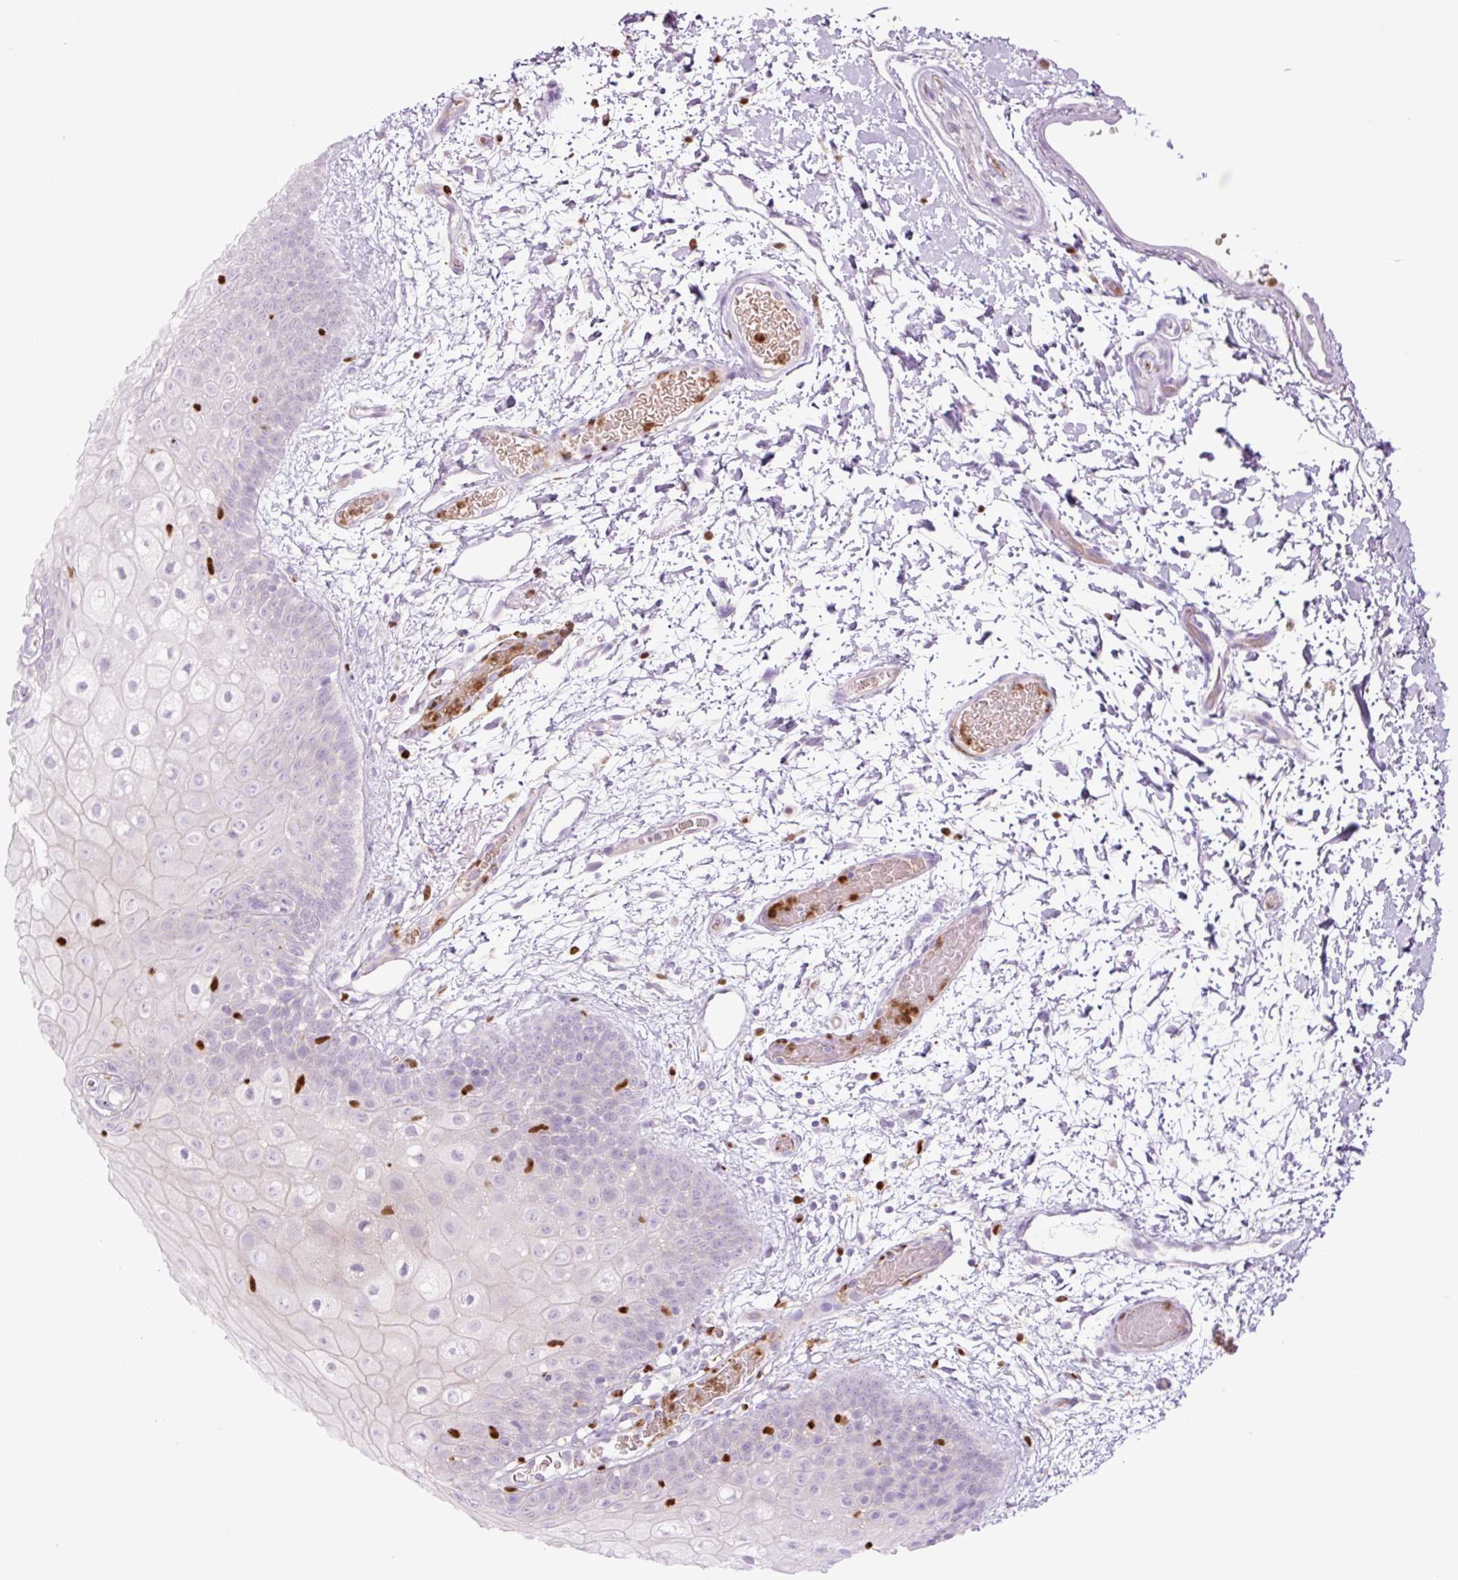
{"staining": {"intensity": "negative", "quantity": "none", "location": "none"}, "tissue": "oral mucosa", "cell_type": "Squamous epithelial cells", "image_type": "normal", "snomed": [{"axis": "morphology", "description": "Normal tissue, NOS"}, {"axis": "morphology", "description": "Squamous cell carcinoma, NOS"}, {"axis": "topography", "description": "Oral tissue"}, {"axis": "topography", "description": "Tounge, NOS"}, {"axis": "topography", "description": "Head-Neck"}], "caption": "This is a image of IHC staining of benign oral mucosa, which shows no staining in squamous epithelial cells.", "gene": "SPI1", "patient": {"sex": "male", "age": 76}}